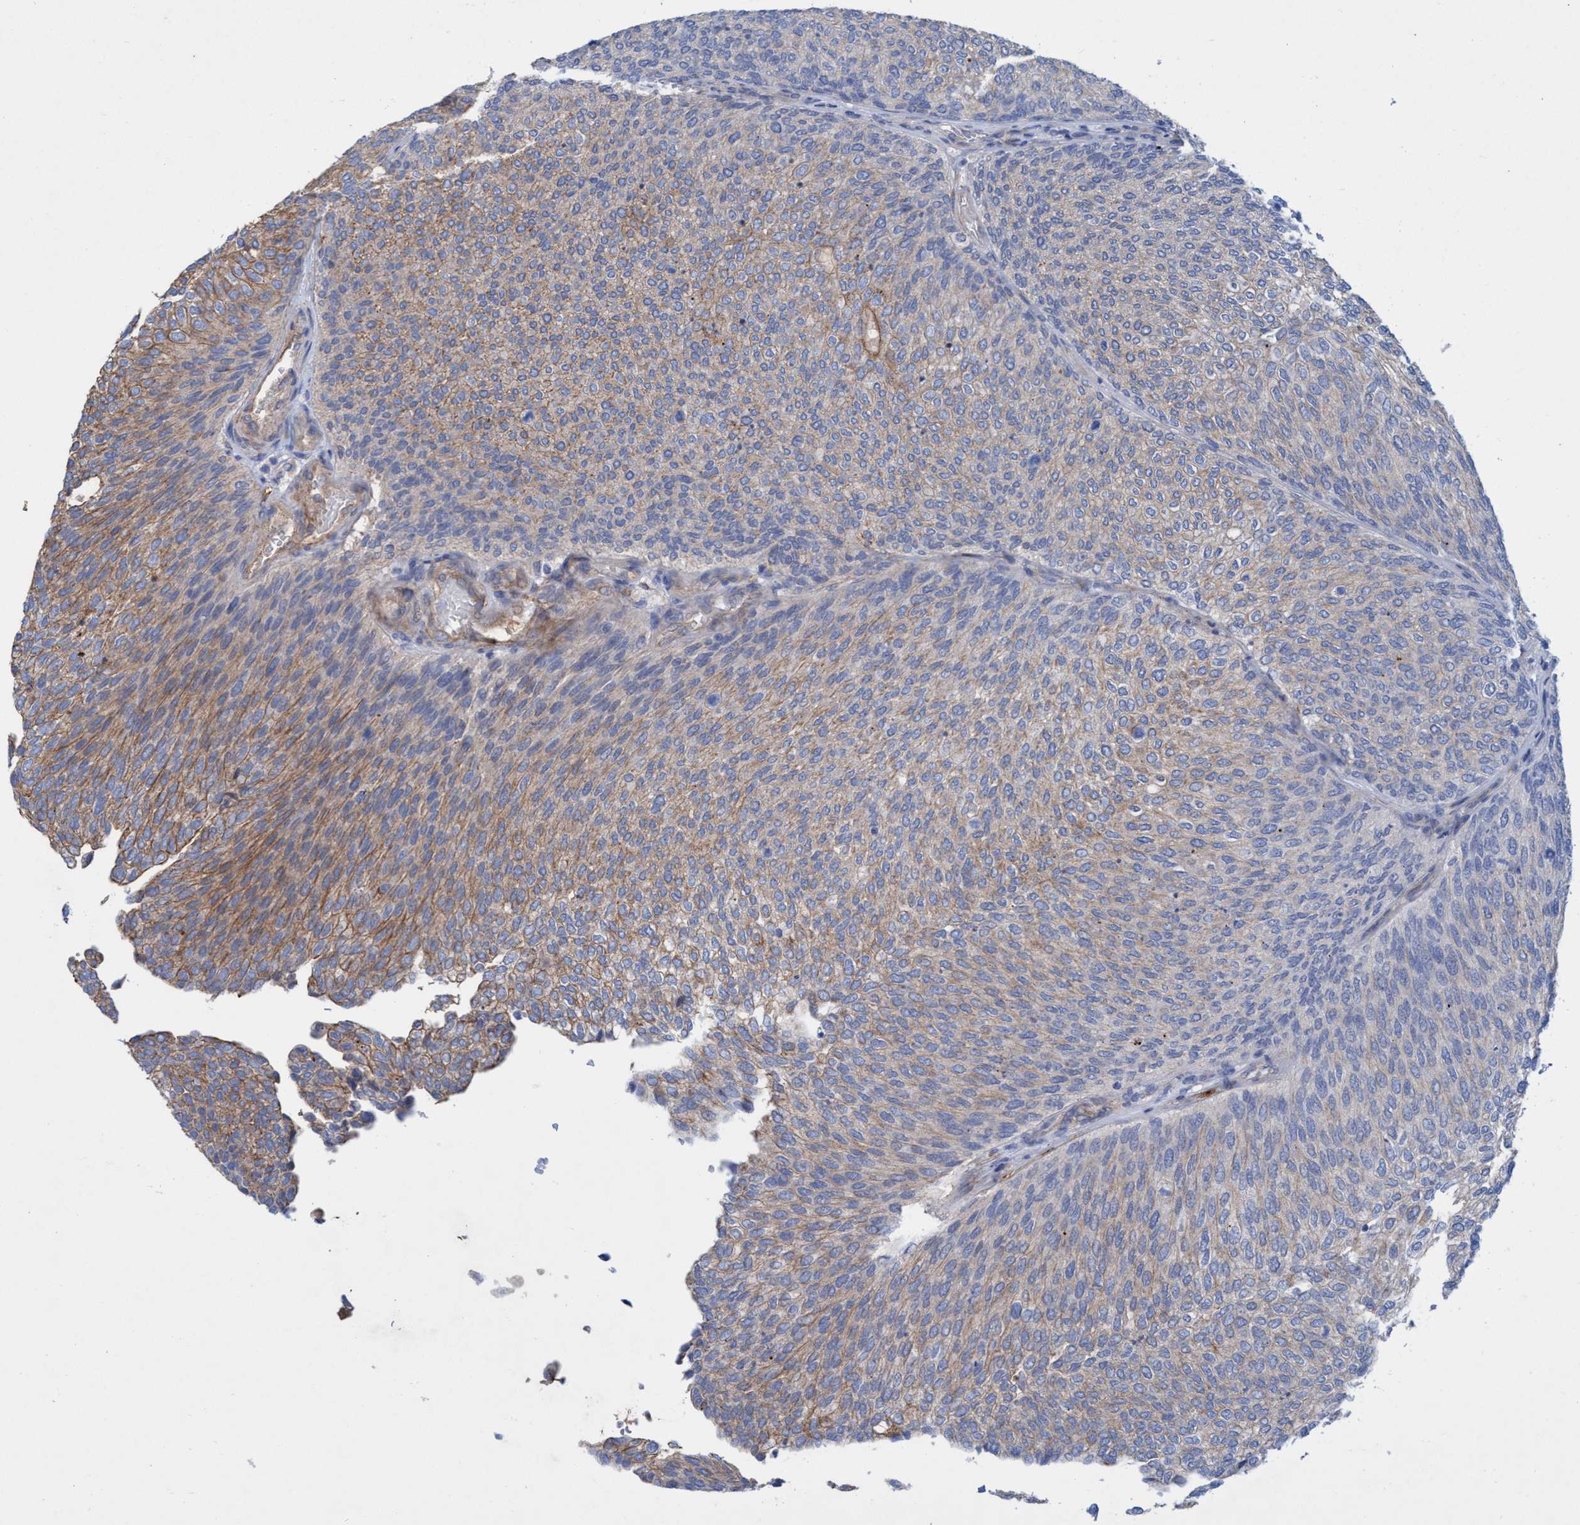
{"staining": {"intensity": "moderate", "quantity": "25%-75%", "location": "cytoplasmic/membranous"}, "tissue": "urothelial cancer", "cell_type": "Tumor cells", "image_type": "cancer", "snomed": [{"axis": "morphology", "description": "Urothelial carcinoma, Low grade"}, {"axis": "topography", "description": "Urinary bladder"}], "caption": "This is an image of immunohistochemistry staining of urothelial cancer, which shows moderate expression in the cytoplasmic/membranous of tumor cells.", "gene": "GULP1", "patient": {"sex": "female", "age": 79}}